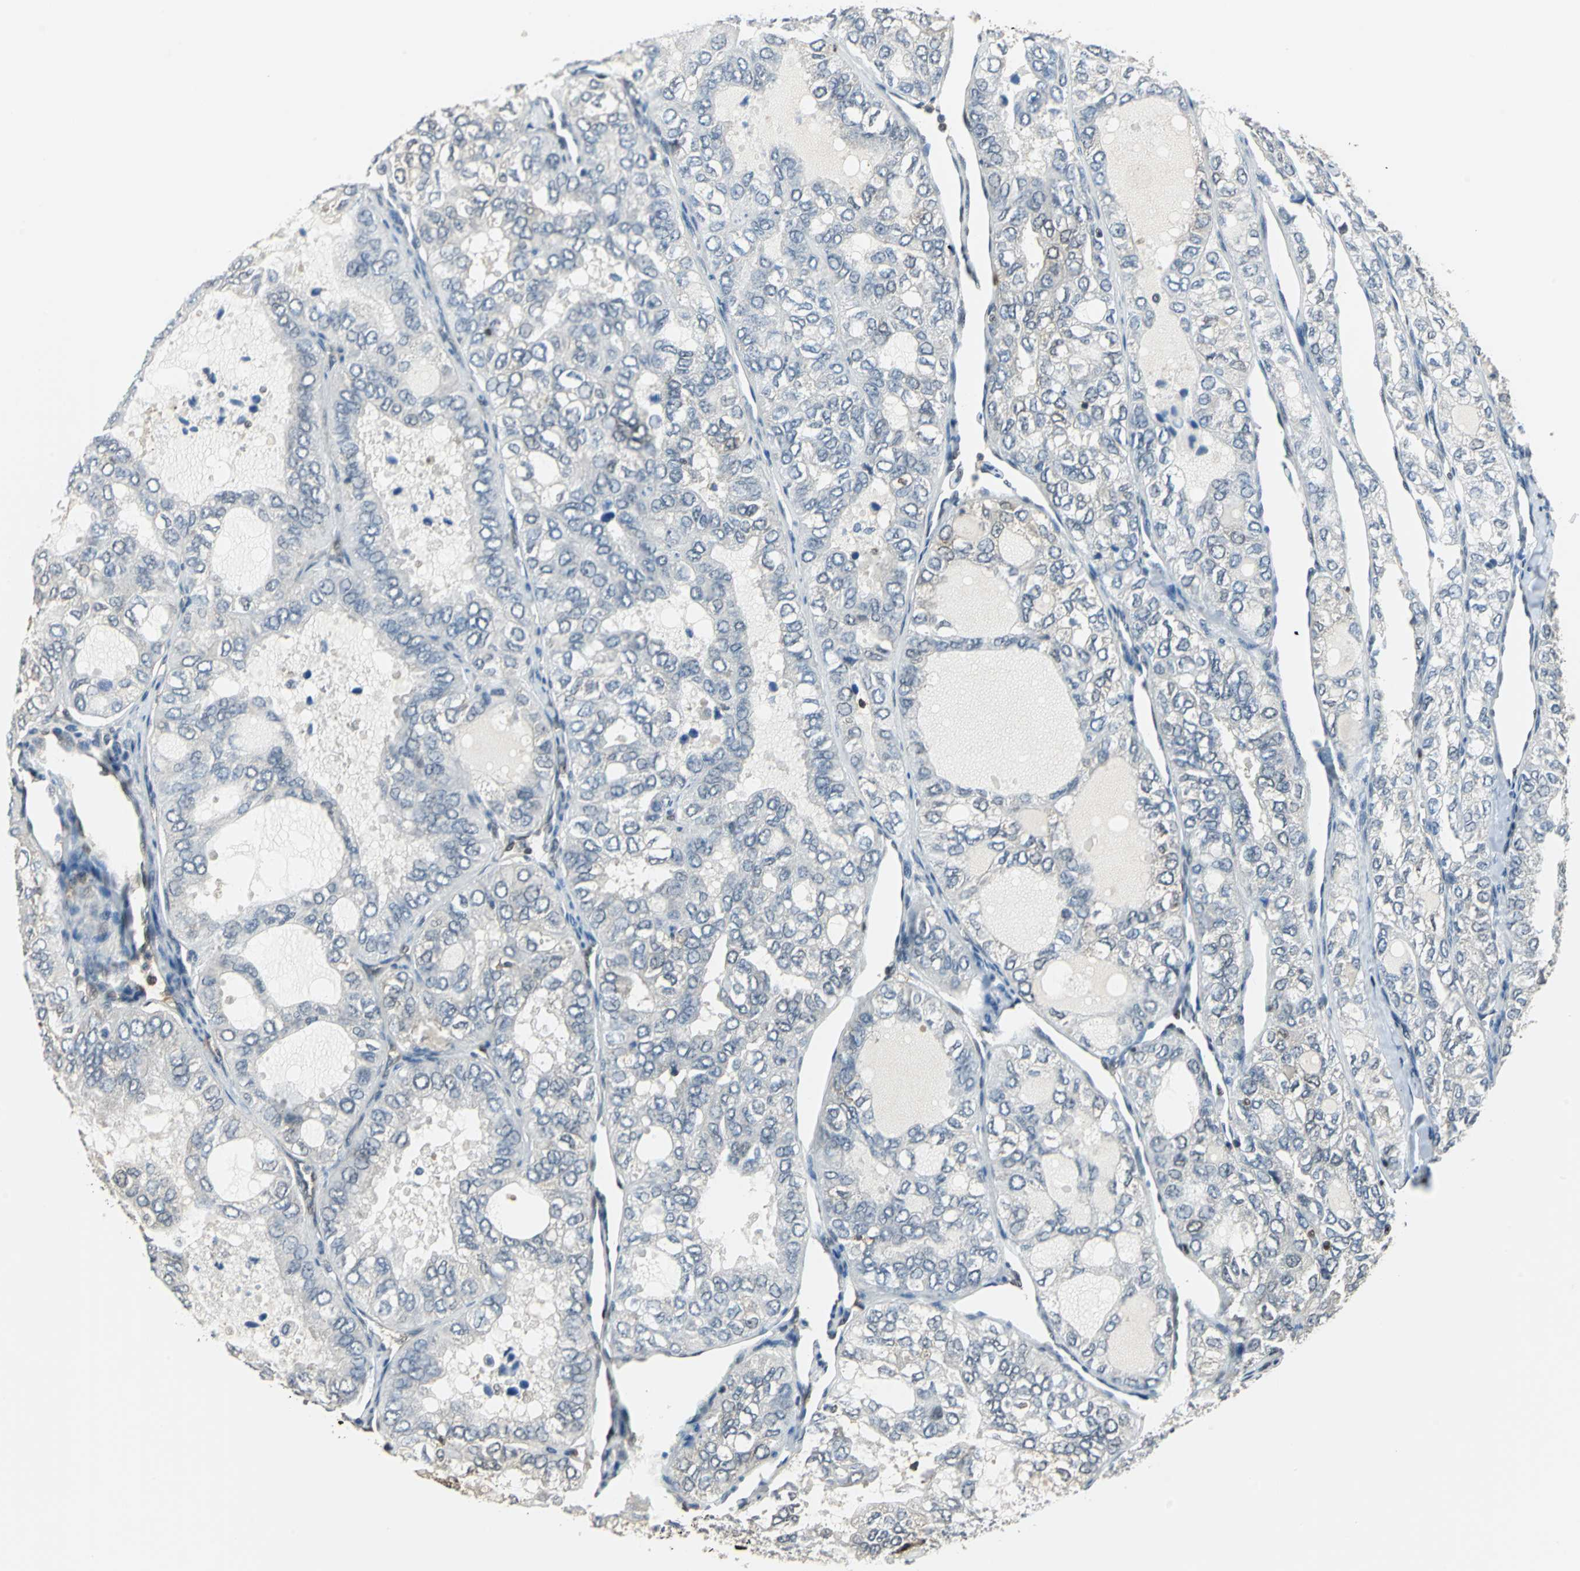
{"staining": {"intensity": "weak", "quantity": "25%-75%", "location": "cytoplasmic/membranous,nuclear"}, "tissue": "thyroid cancer", "cell_type": "Tumor cells", "image_type": "cancer", "snomed": [{"axis": "morphology", "description": "Follicular adenoma carcinoma, NOS"}, {"axis": "topography", "description": "Thyroid gland"}], "caption": "High-power microscopy captured an immunohistochemistry (IHC) micrograph of thyroid follicular adenoma carcinoma, revealing weak cytoplasmic/membranous and nuclear expression in approximately 25%-75% of tumor cells.", "gene": "PSME1", "patient": {"sex": "male", "age": 75}}